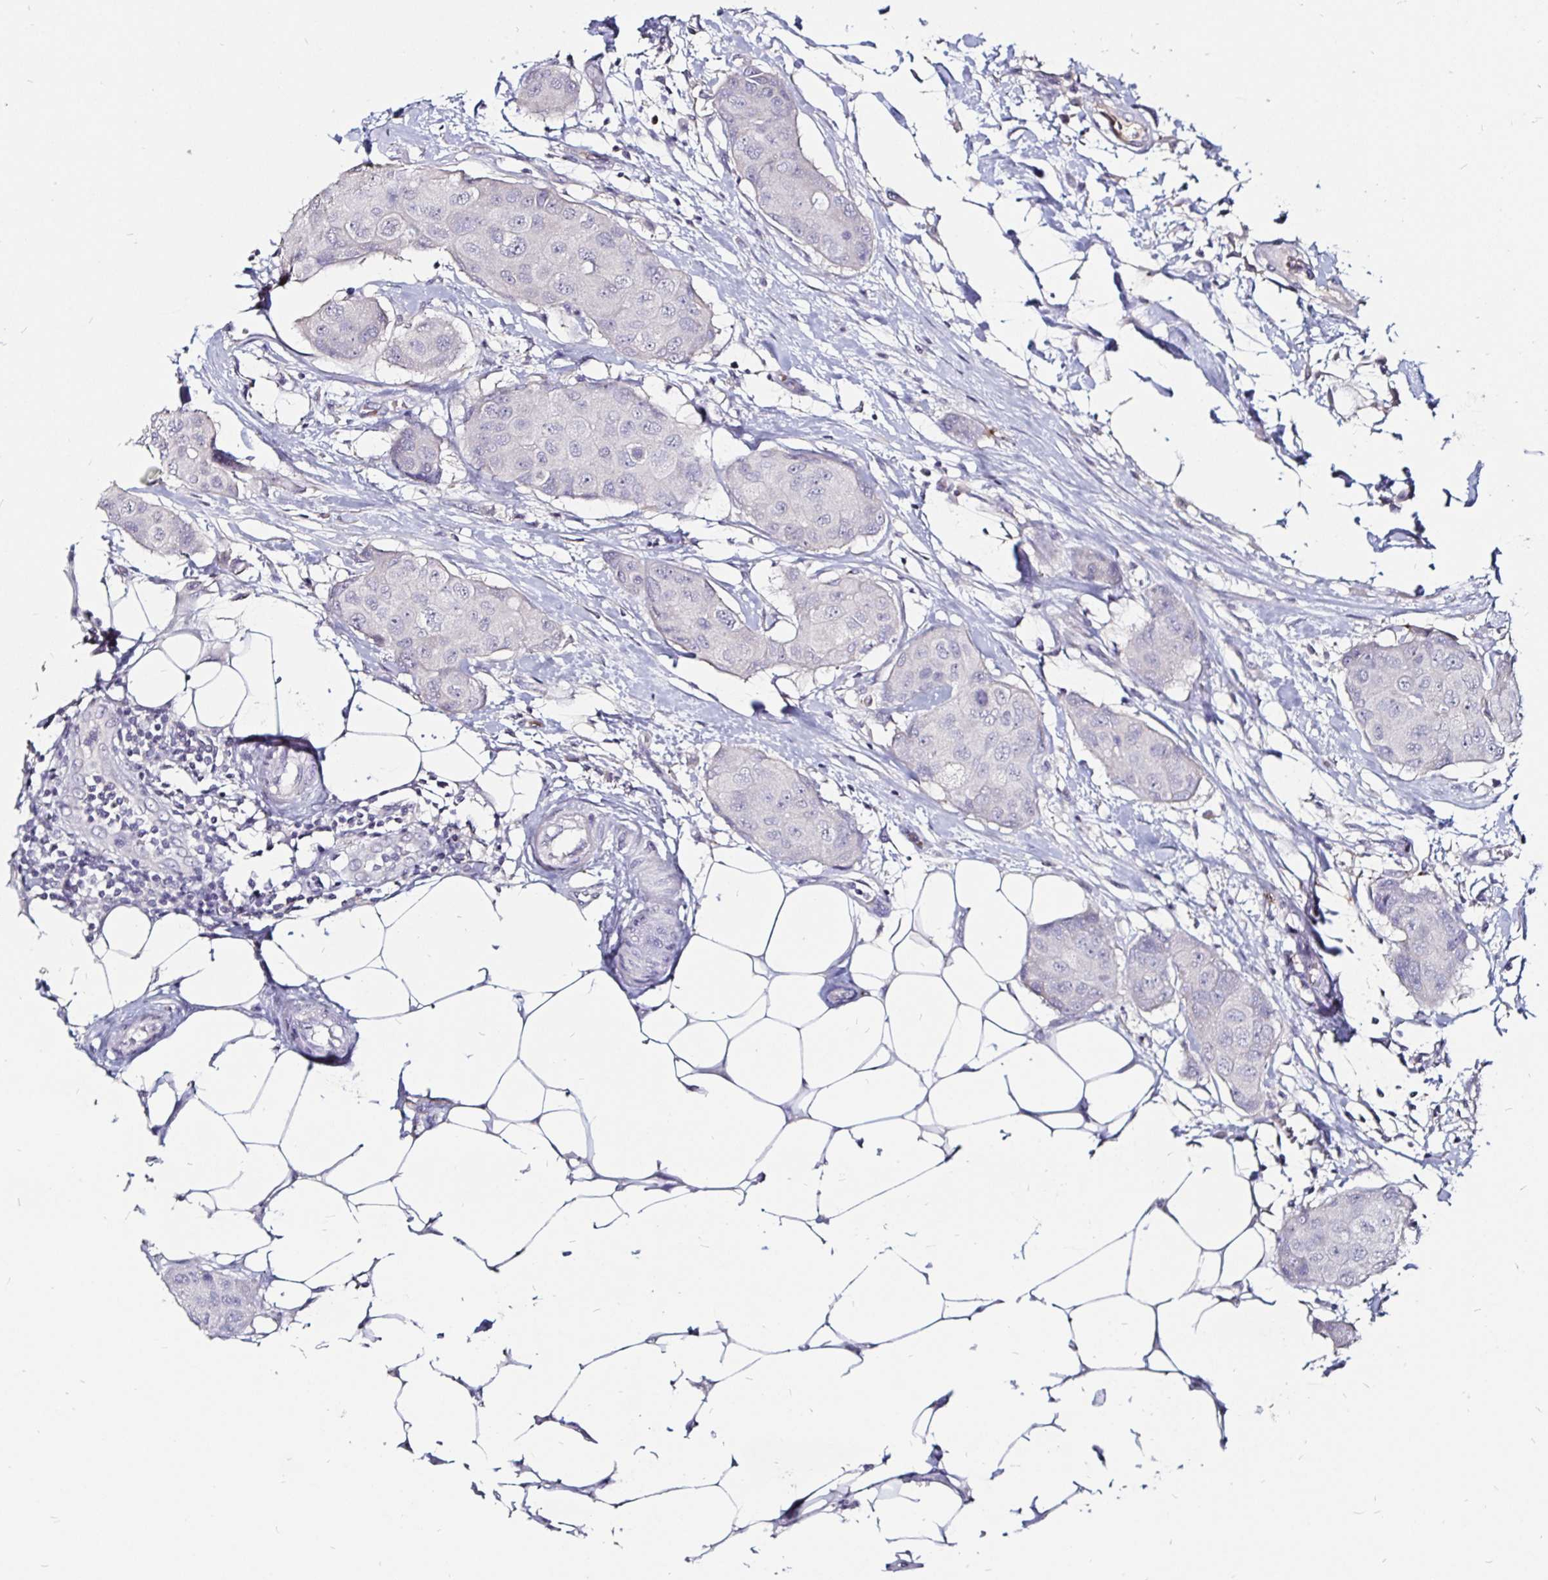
{"staining": {"intensity": "negative", "quantity": "none", "location": "none"}, "tissue": "breast cancer", "cell_type": "Tumor cells", "image_type": "cancer", "snomed": [{"axis": "morphology", "description": "Duct carcinoma"}, {"axis": "topography", "description": "Breast"}, {"axis": "topography", "description": "Lymph node"}], "caption": "DAB immunohistochemical staining of human invasive ductal carcinoma (breast) demonstrates no significant staining in tumor cells.", "gene": "FAIM2", "patient": {"sex": "female", "age": 80}}